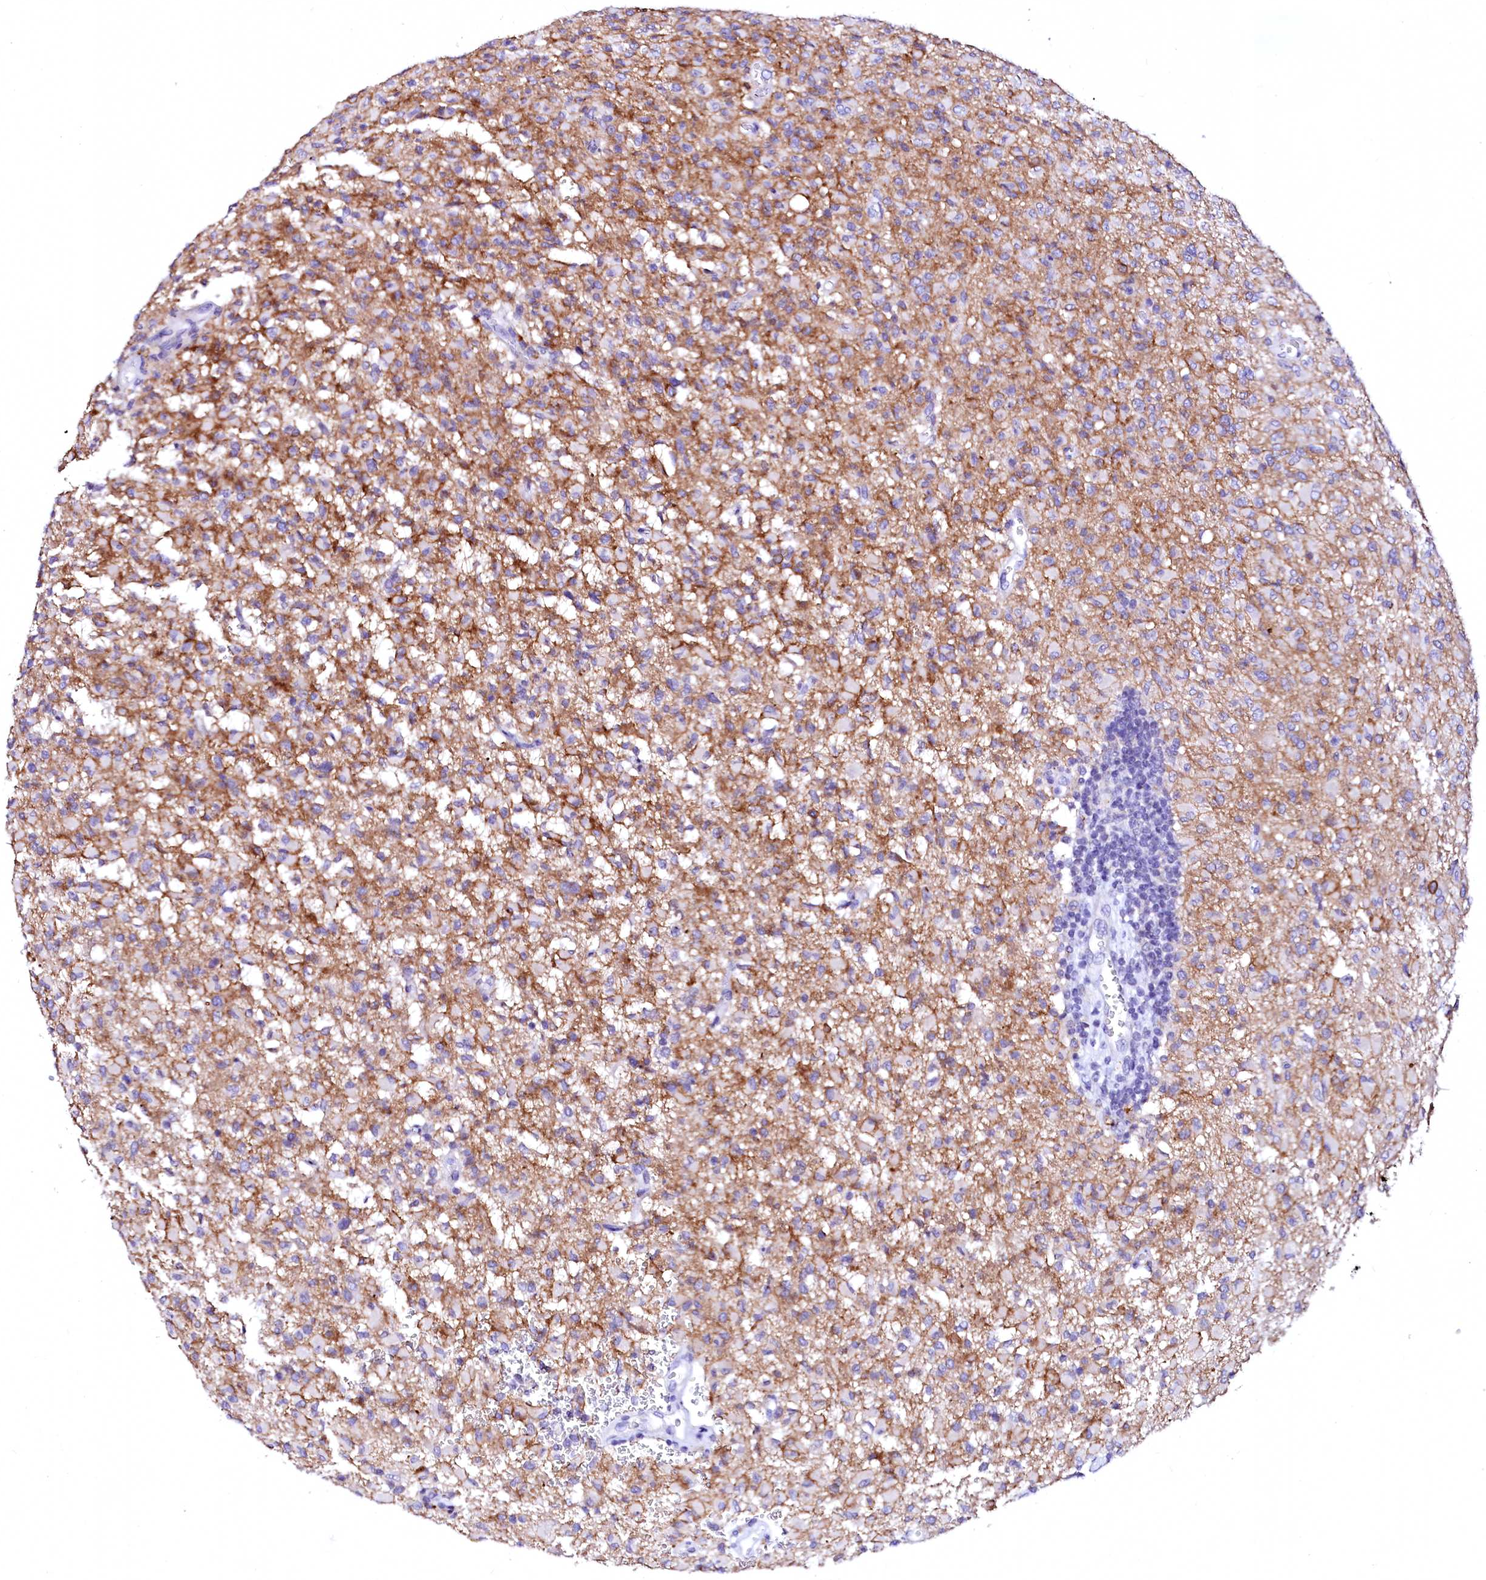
{"staining": {"intensity": "negative", "quantity": "none", "location": "none"}, "tissue": "glioma", "cell_type": "Tumor cells", "image_type": "cancer", "snomed": [{"axis": "morphology", "description": "Glioma, malignant, High grade"}, {"axis": "topography", "description": "Brain"}], "caption": "DAB (3,3'-diaminobenzidine) immunohistochemical staining of malignant high-grade glioma shows no significant expression in tumor cells. (IHC, brightfield microscopy, high magnification).", "gene": "NALF1", "patient": {"sex": "female", "age": 57}}